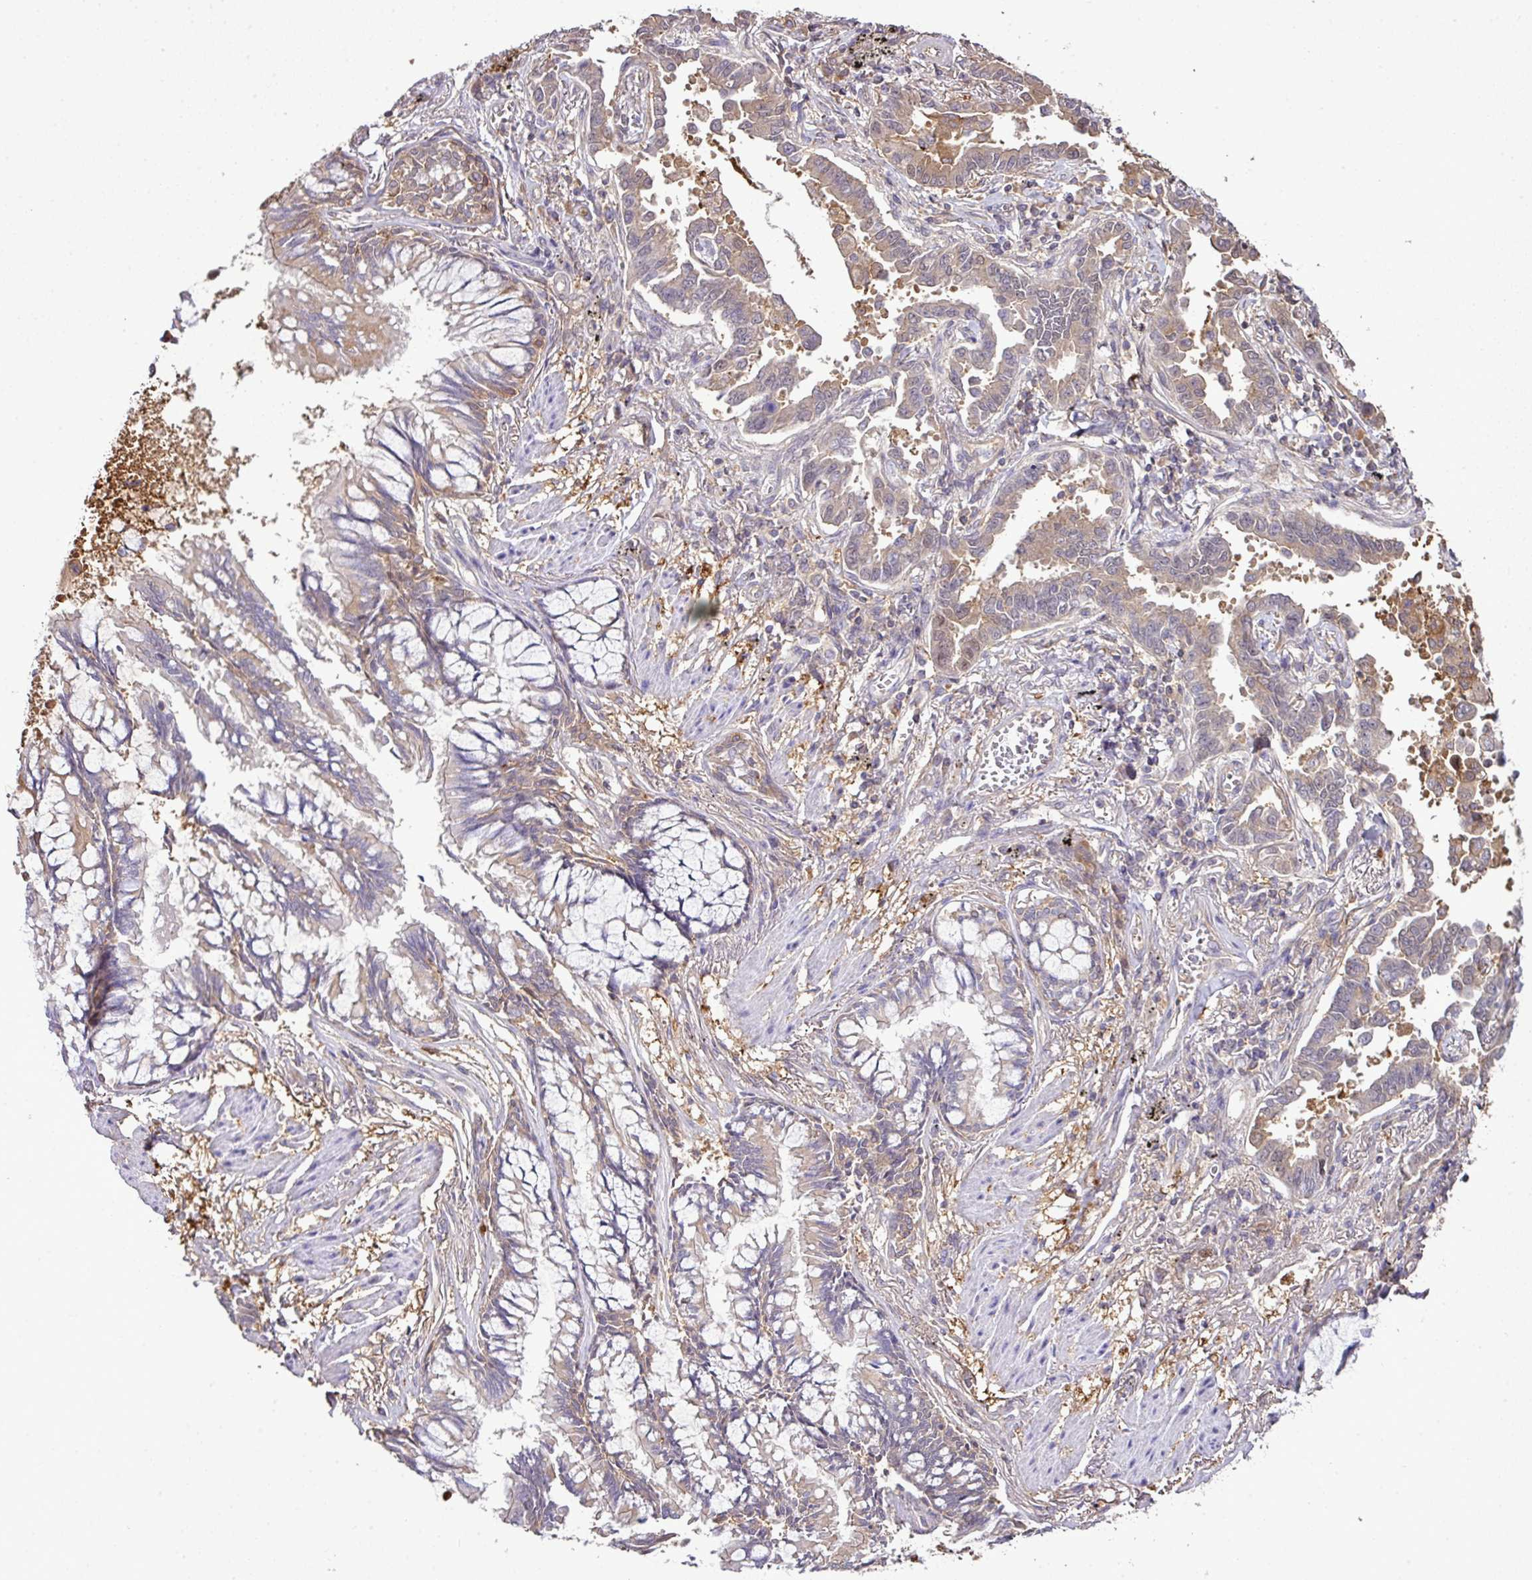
{"staining": {"intensity": "moderate", "quantity": "25%-75%", "location": "cytoplasmic/membranous"}, "tissue": "lung cancer", "cell_type": "Tumor cells", "image_type": "cancer", "snomed": [{"axis": "morphology", "description": "Adenocarcinoma, NOS"}, {"axis": "topography", "description": "Lung"}], "caption": "A brown stain labels moderate cytoplasmic/membranous positivity of a protein in human lung cancer (adenocarcinoma) tumor cells.", "gene": "TMEM107", "patient": {"sex": "male", "age": 67}}